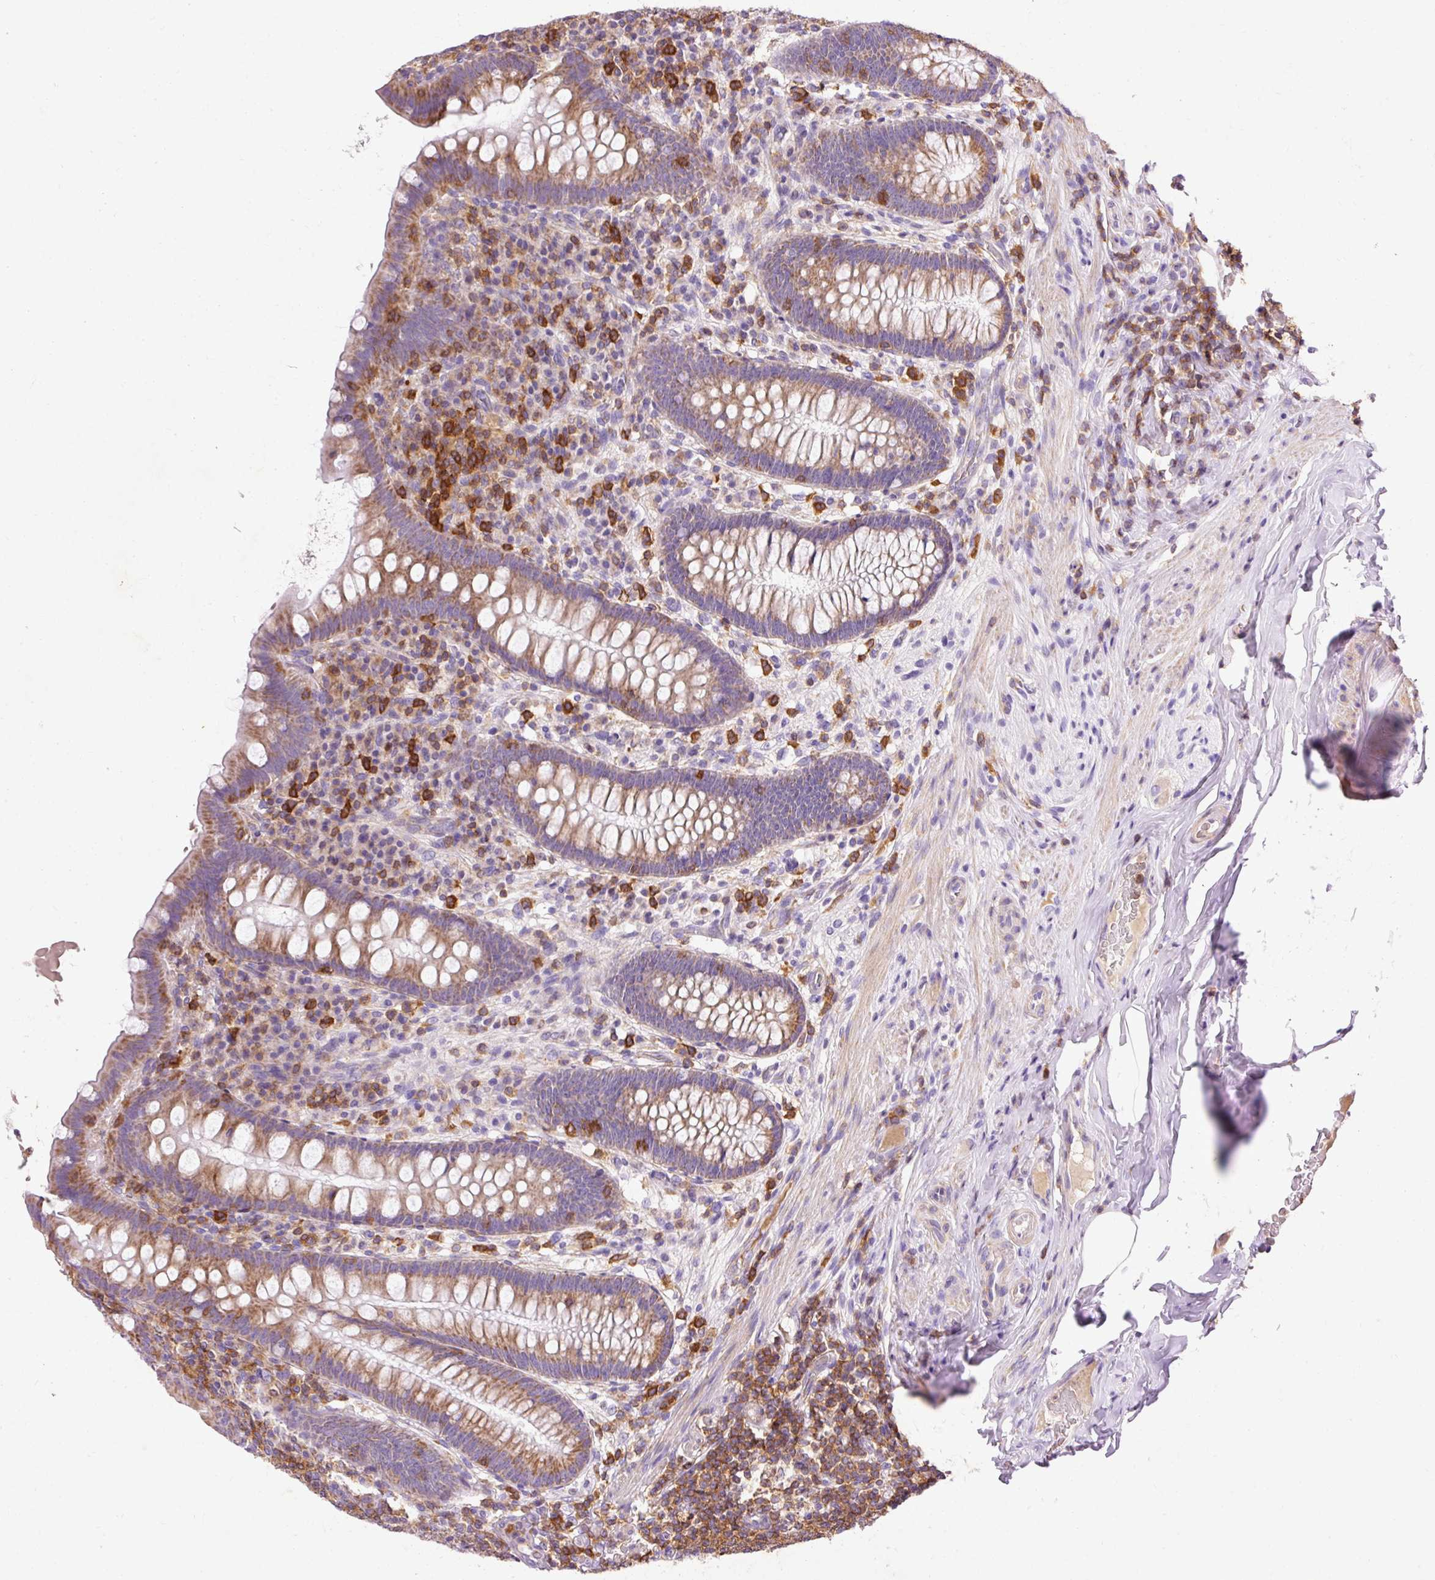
{"staining": {"intensity": "moderate", "quantity": ">75%", "location": "cytoplasmic/membranous"}, "tissue": "appendix", "cell_type": "Glandular cells", "image_type": "normal", "snomed": [{"axis": "morphology", "description": "Normal tissue, NOS"}, {"axis": "topography", "description": "Appendix"}], "caption": "Protein staining demonstrates moderate cytoplasmic/membranous staining in approximately >75% of glandular cells in normal appendix. (DAB (3,3'-diaminobenzidine) = brown stain, brightfield microscopy at high magnification).", "gene": "IMMT", "patient": {"sex": "male", "age": 71}}